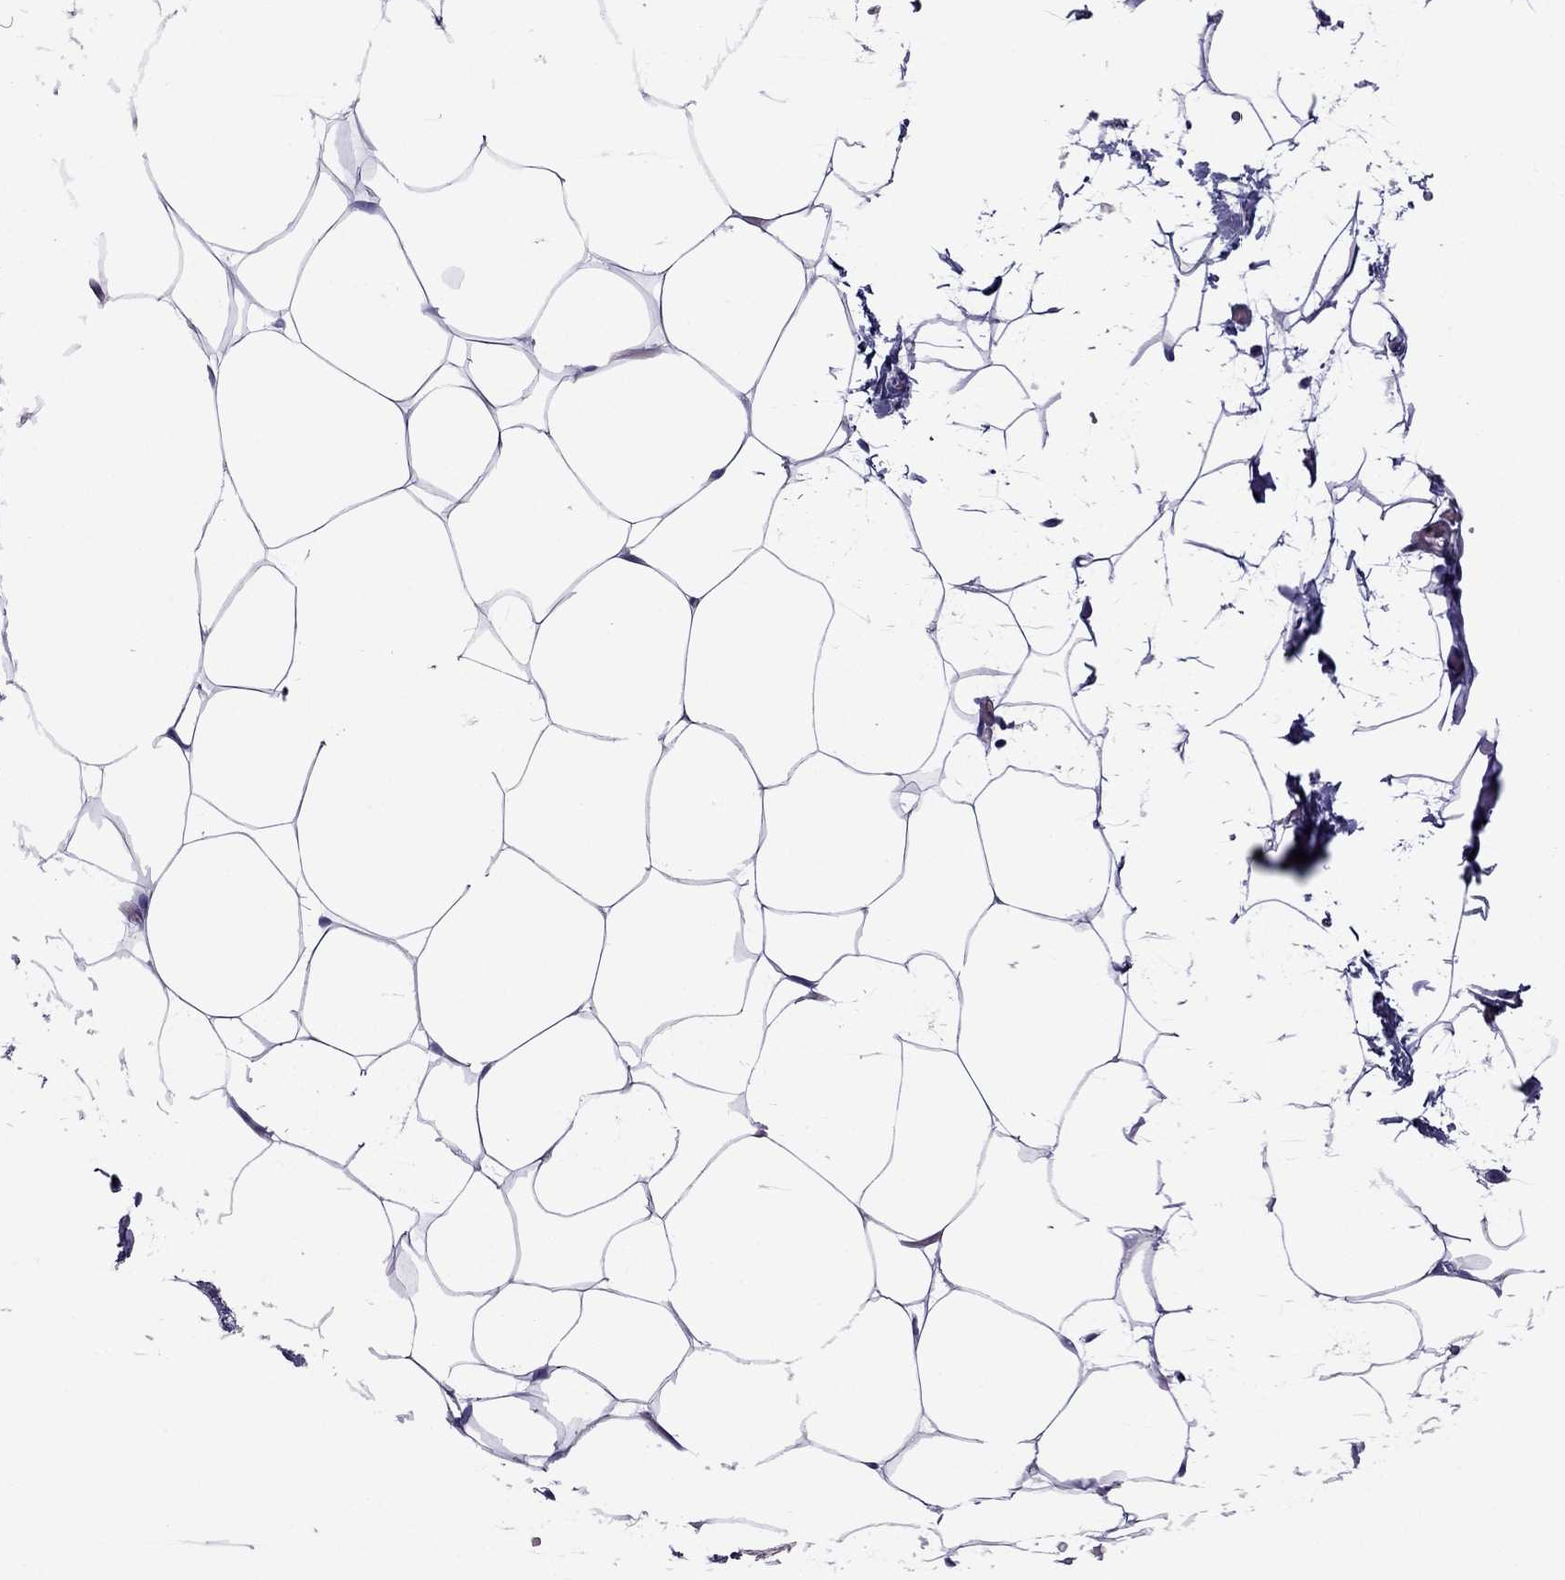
{"staining": {"intensity": "negative", "quantity": "none", "location": "none"}, "tissue": "adipose tissue", "cell_type": "Adipocytes", "image_type": "normal", "snomed": [{"axis": "morphology", "description": "Normal tissue, NOS"}, {"axis": "topography", "description": "Adipose tissue"}], "caption": "Immunohistochemistry (IHC) photomicrograph of benign adipose tissue: adipose tissue stained with DAB (3,3'-diaminobenzidine) demonstrates no significant protein expression in adipocytes.", "gene": "MYL11", "patient": {"sex": "male", "age": 57}}